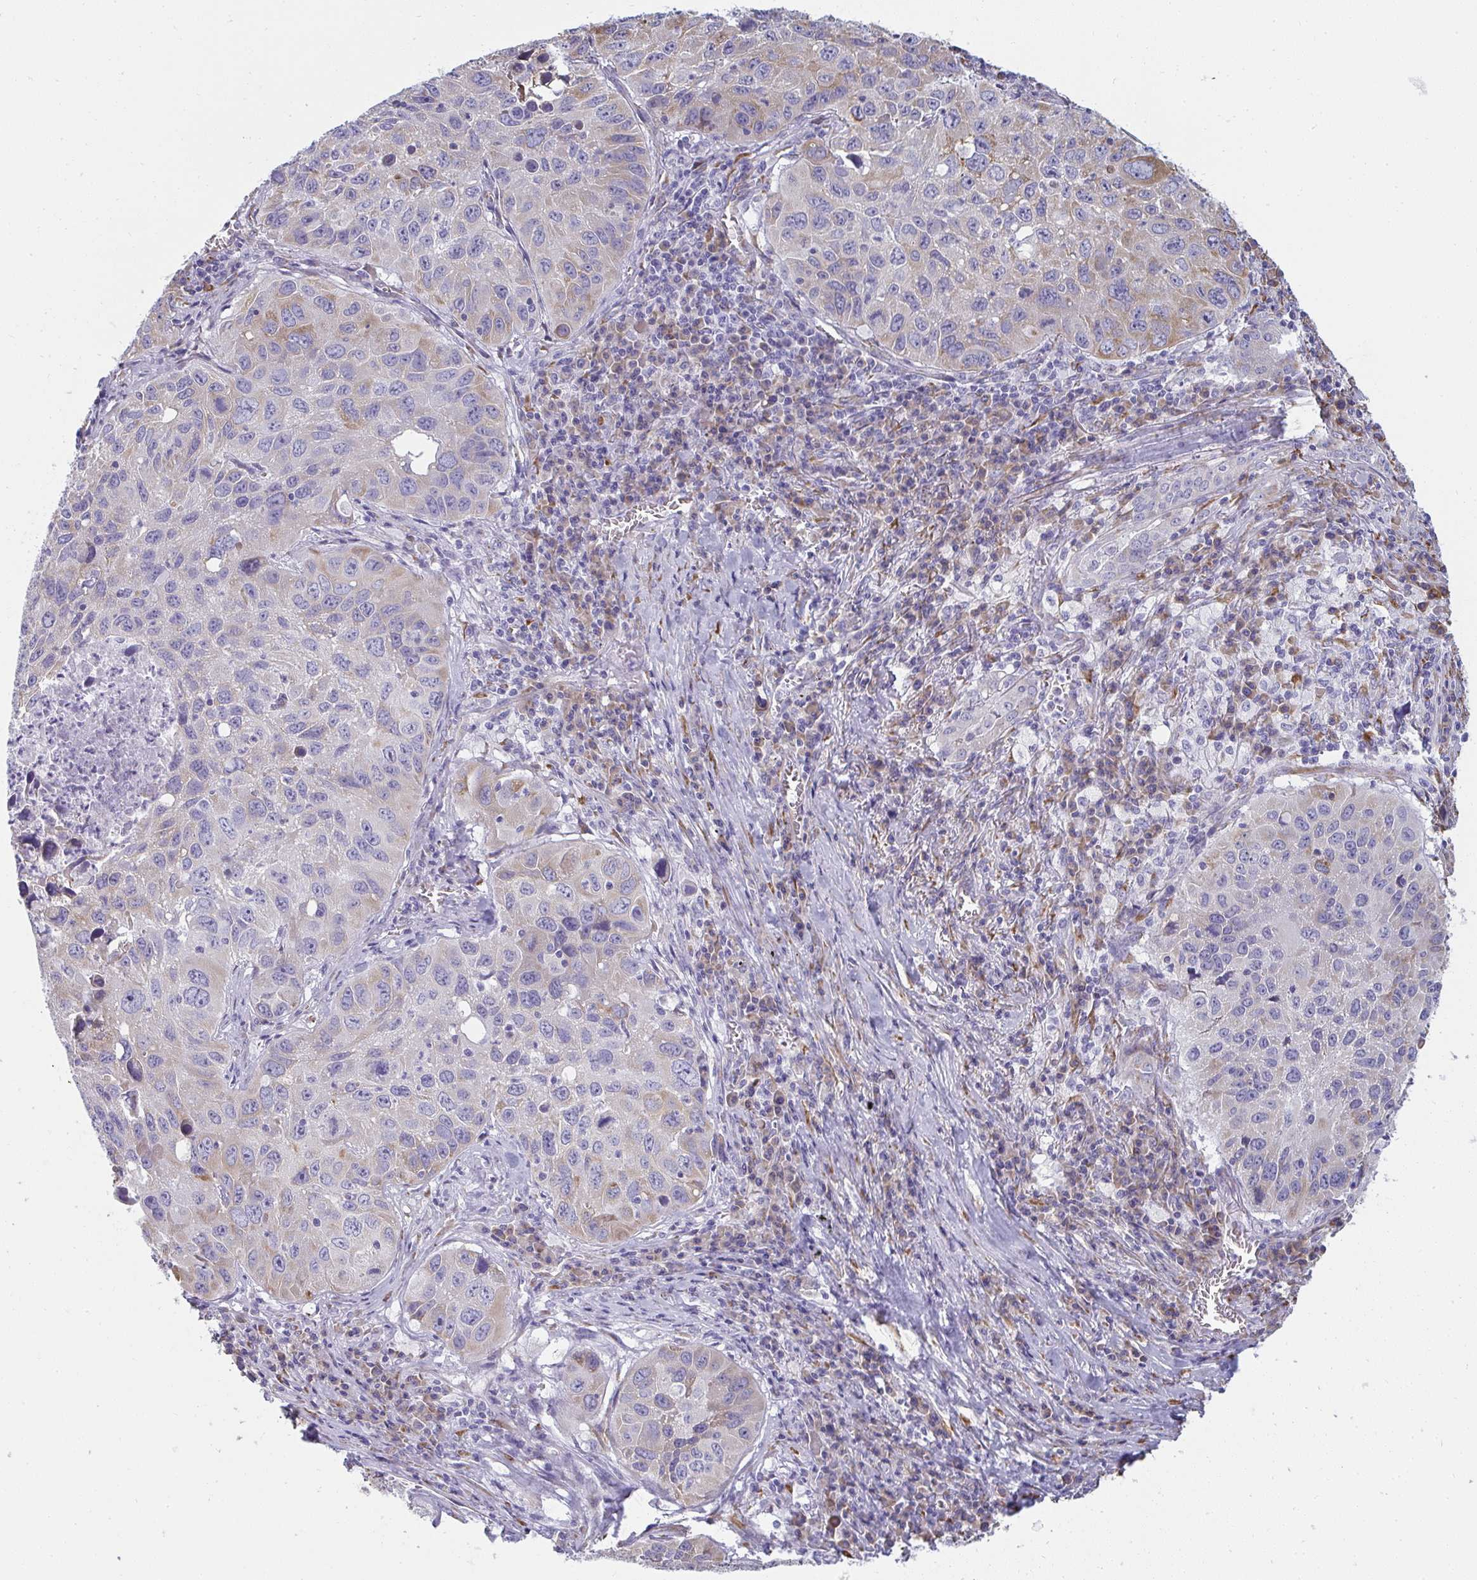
{"staining": {"intensity": "weak", "quantity": "<25%", "location": "cytoplasmic/membranous"}, "tissue": "lung cancer", "cell_type": "Tumor cells", "image_type": "cancer", "snomed": [{"axis": "morphology", "description": "Squamous cell carcinoma, NOS"}, {"axis": "topography", "description": "Lung"}], "caption": "Histopathology image shows no significant protein expression in tumor cells of lung cancer. (Brightfield microscopy of DAB (3,3'-diaminobenzidine) IHC at high magnification).", "gene": "SHROOM1", "patient": {"sex": "female", "age": 61}}